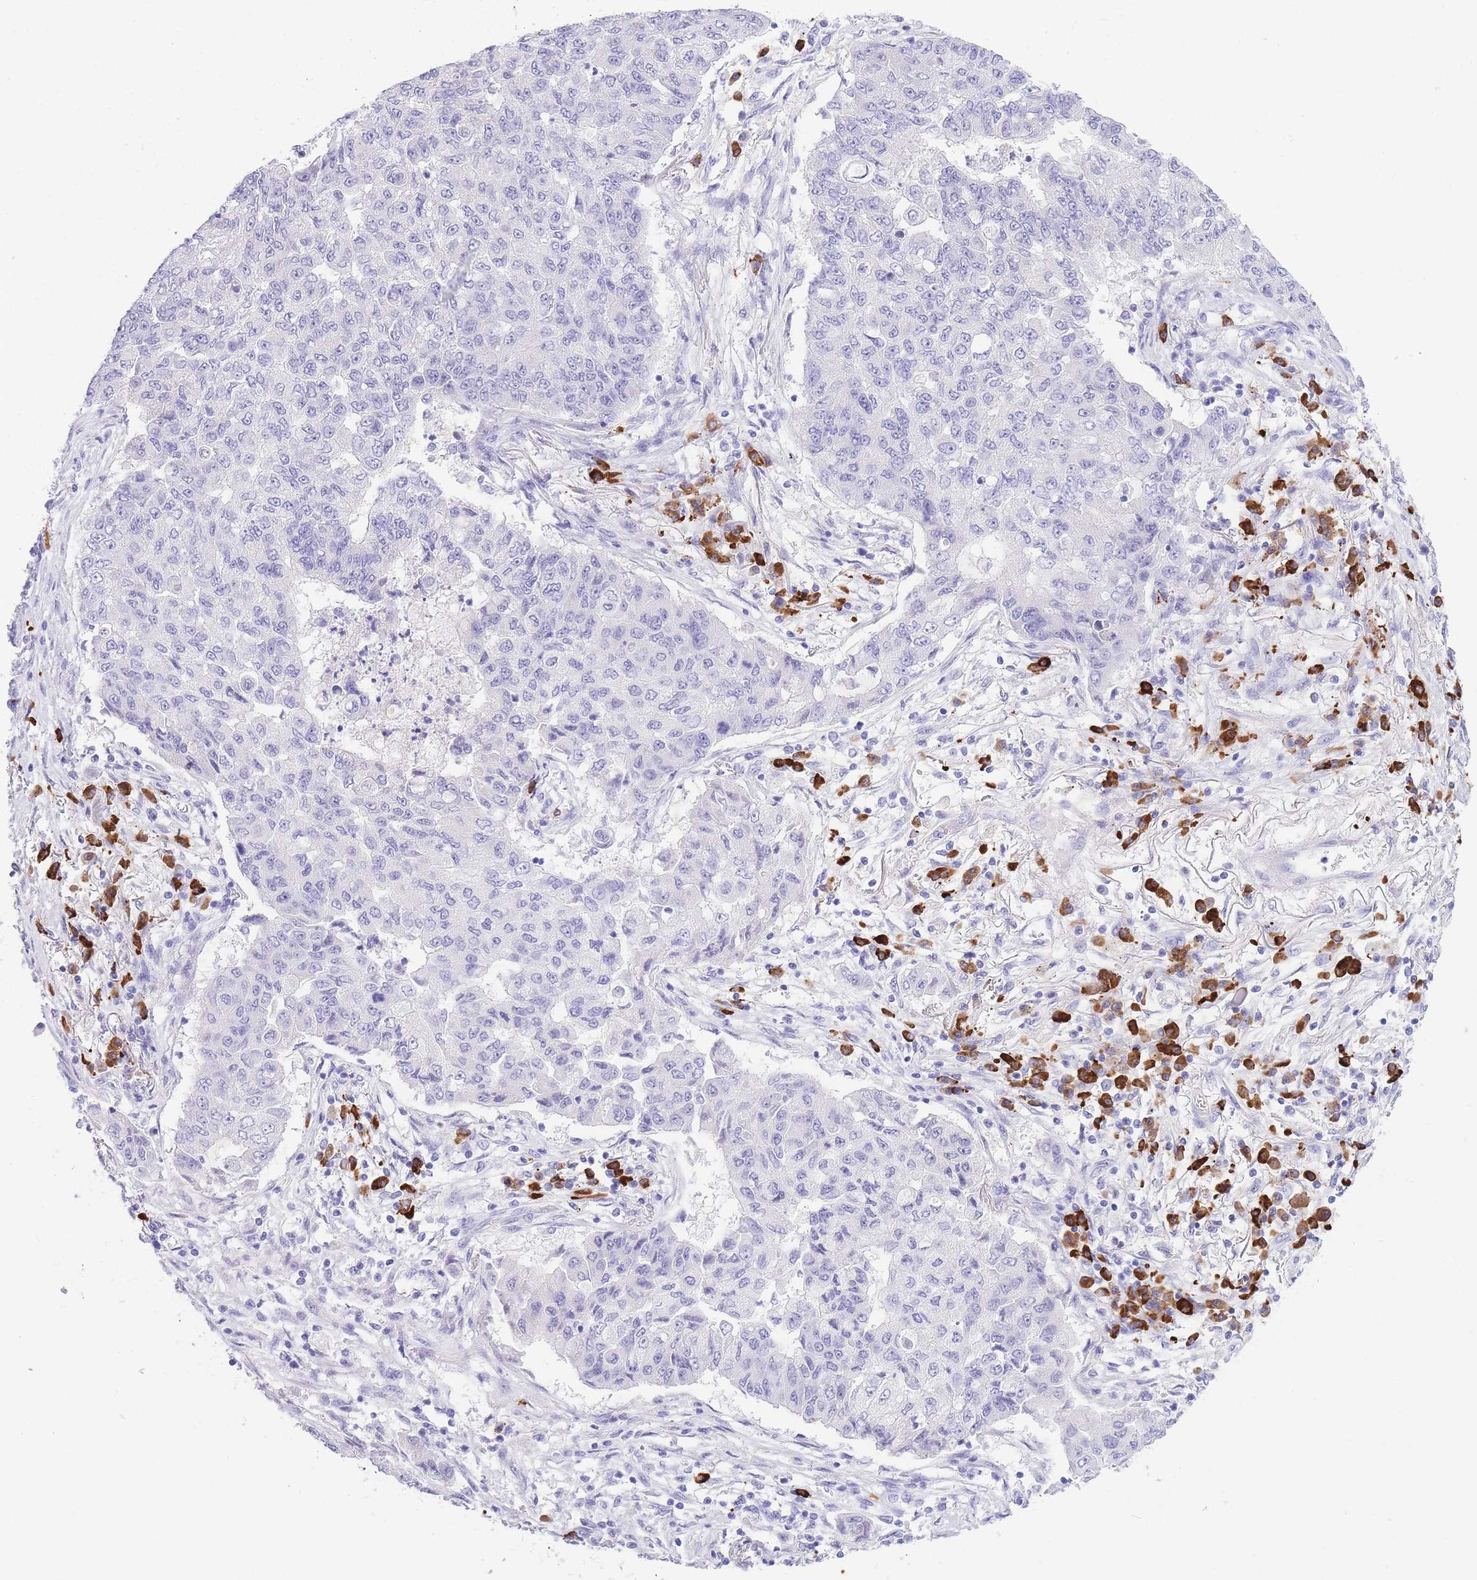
{"staining": {"intensity": "negative", "quantity": "none", "location": "none"}, "tissue": "lung cancer", "cell_type": "Tumor cells", "image_type": "cancer", "snomed": [{"axis": "morphology", "description": "Squamous cell carcinoma, NOS"}, {"axis": "topography", "description": "Lung"}], "caption": "Squamous cell carcinoma (lung) stained for a protein using IHC reveals no staining tumor cells.", "gene": "ZFP62", "patient": {"sex": "male", "age": 74}}